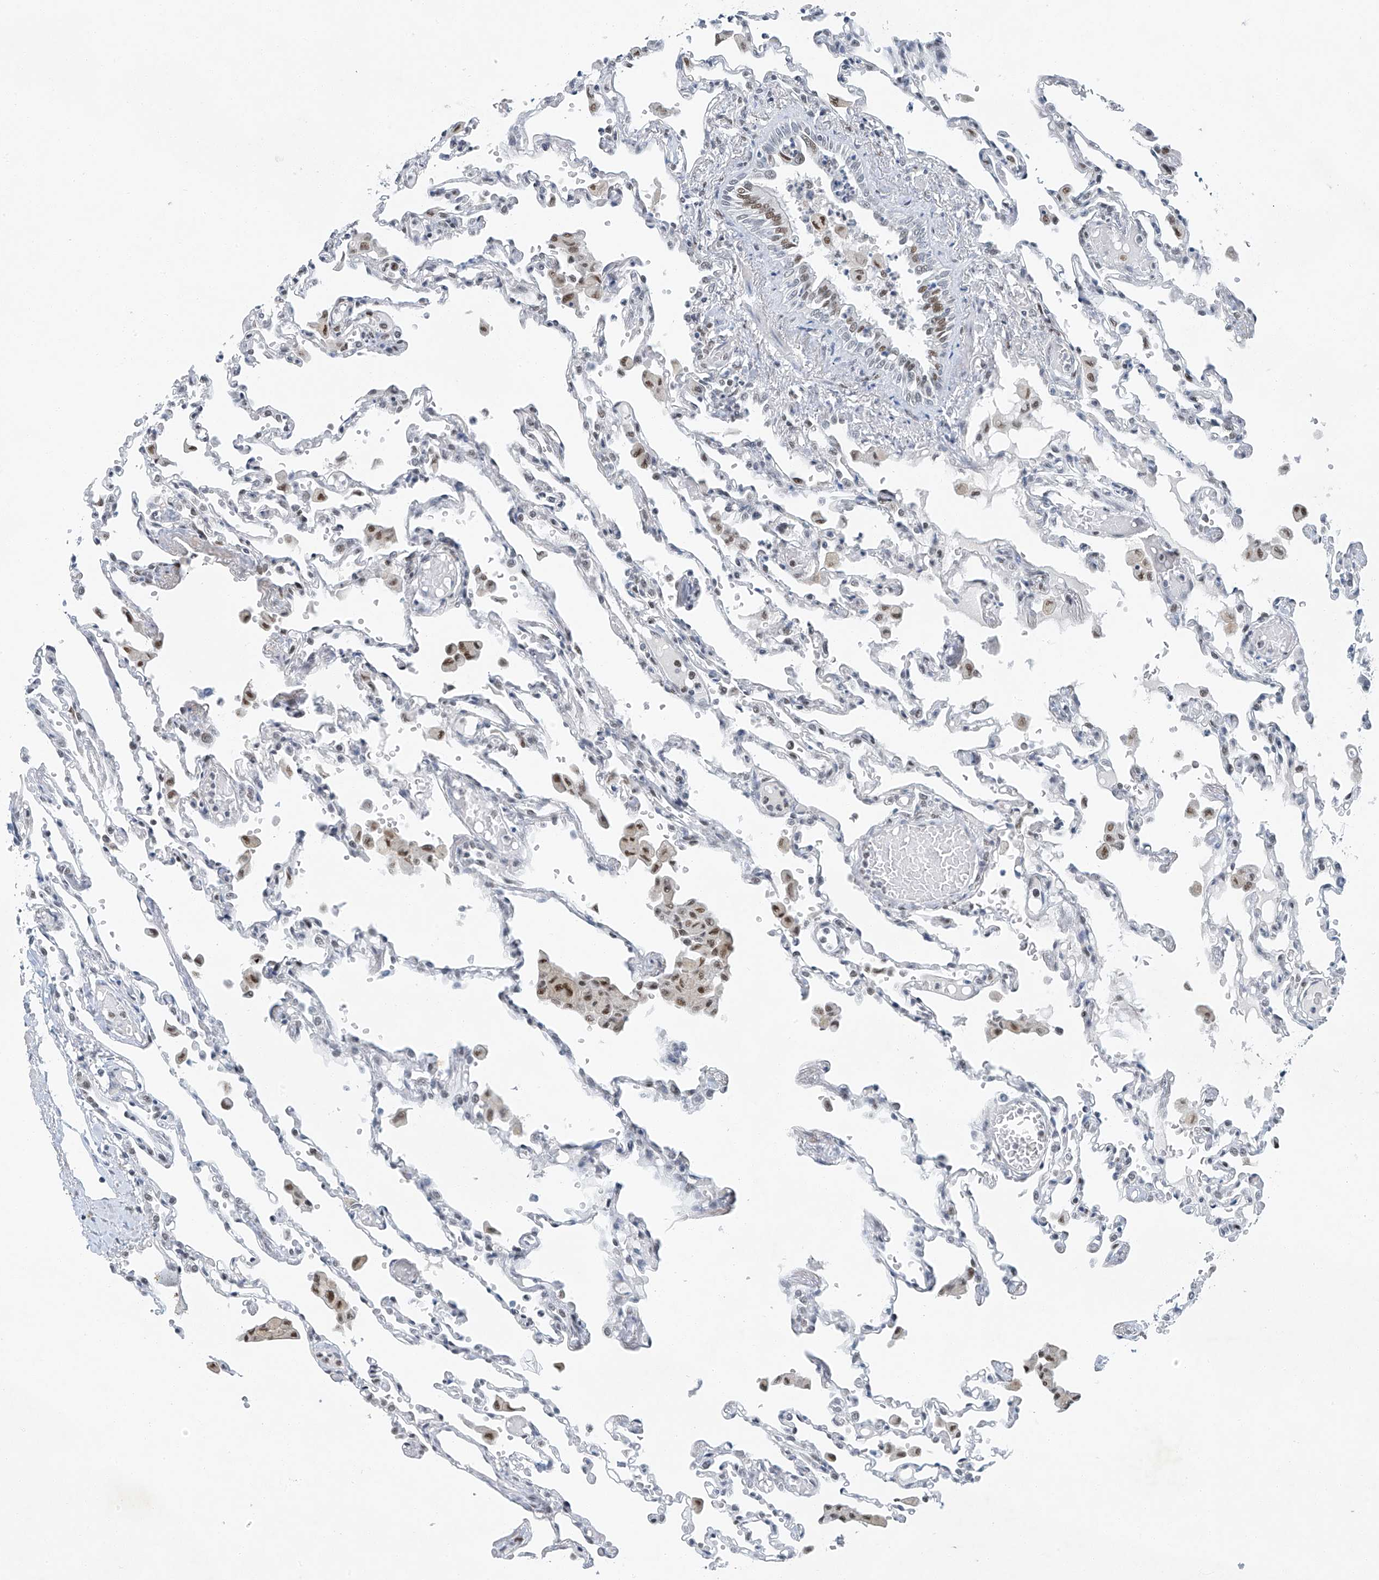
{"staining": {"intensity": "negative", "quantity": "none", "location": "none"}, "tissue": "lung", "cell_type": "Alveolar cells", "image_type": "normal", "snomed": [{"axis": "morphology", "description": "Normal tissue, NOS"}, {"axis": "topography", "description": "Bronchus"}, {"axis": "topography", "description": "Lung"}], "caption": "DAB immunohistochemical staining of benign human lung reveals no significant staining in alveolar cells. (Immunohistochemistry, brightfield microscopy, high magnification).", "gene": "TAF8", "patient": {"sex": "female", "age": 49}}